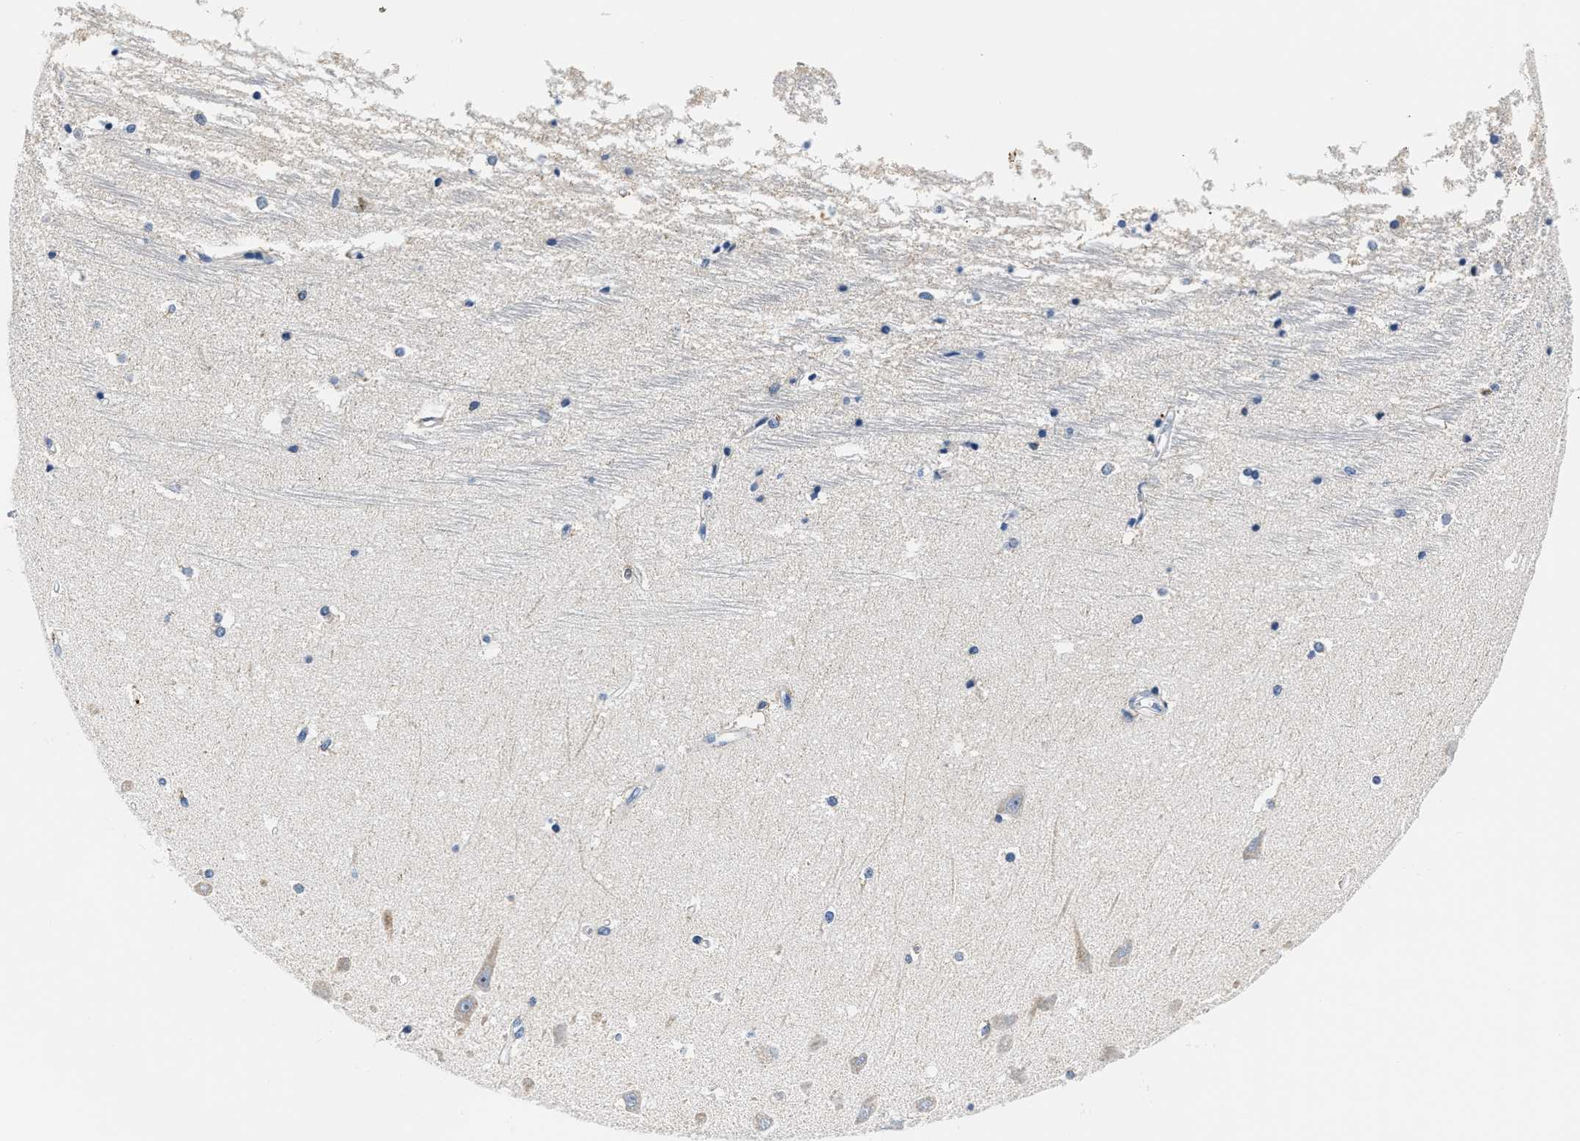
{"staining": {"intensity": "negative", "quantity": "none", "location": "none"}, "tissue": "hippocampus", "cell_type": "Glial cells", "image_type": "normal", "snomed": [{"axis": "morphology", "description": "Normal tissue, NOS"}, {"axis": "topography", "description": "Hippocampus"}], "caption": "The IHC micrograph has no significant staining in glial cells of hippocampus. (Stains: DAB immunohistochemistry (IHC) with hematoxylin counter stain, Microscopy: brightfield microscopy at high magnification).", "gene": "AMACR", "patient": {"sex": "male", "age": 45}}